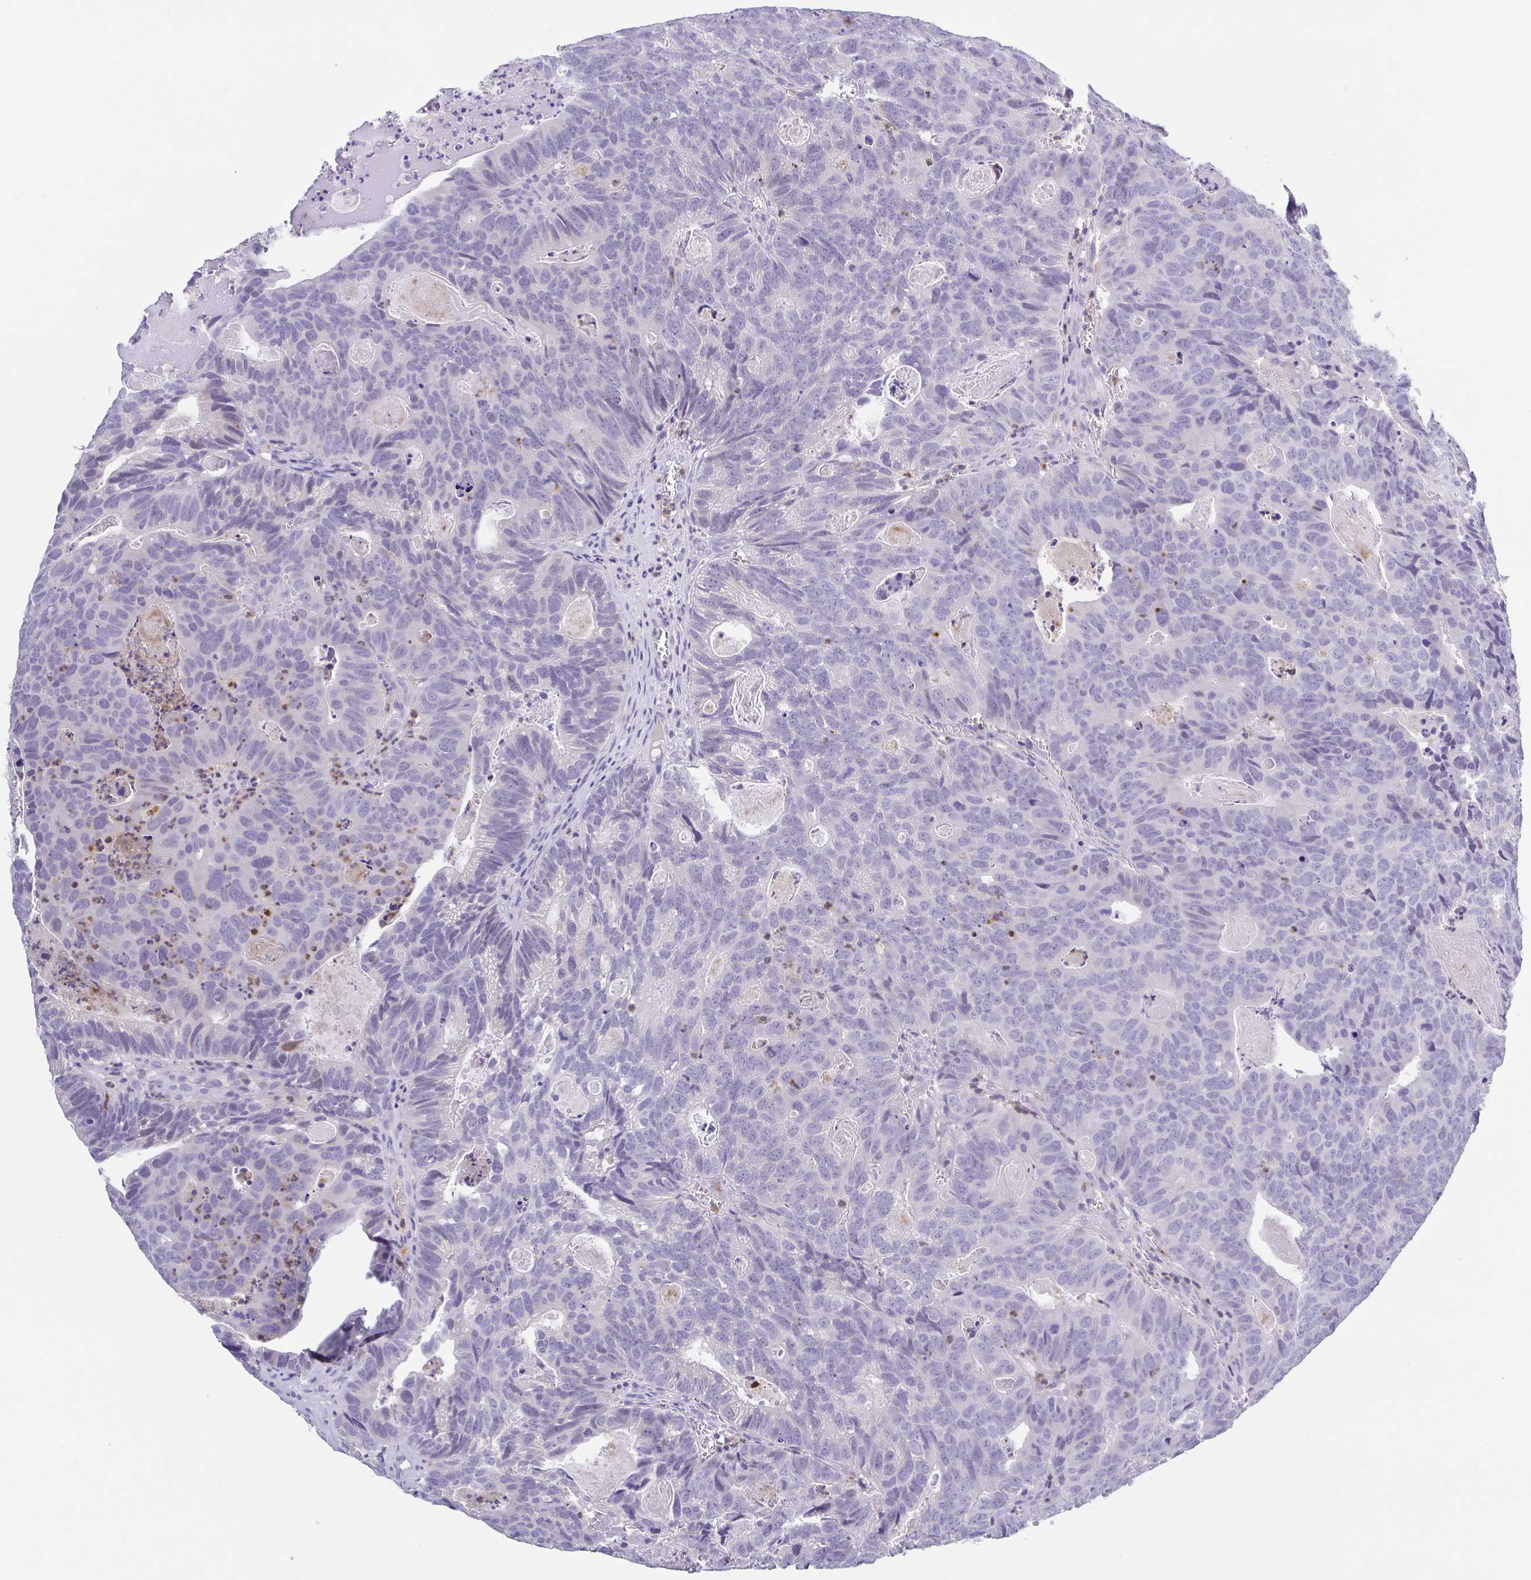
{"staining": {"intensity": "negative", "quantity": "none", "location": "none"}, "tissue": "head and neck cancer", "cell_type": "Tumor cells", "image_type": "cancer", "snomed": [{"axis": "morphology", "description": "Adenocarcinoma, NOS"}, {"axis": "topography", "description": "Head-Neck"}], "caption": "Tumor cells show no significant staining in head and neck adenocarcinoma.", "gene": "PGLYRP1", "patient": {"sex": "male", "age": 62}}